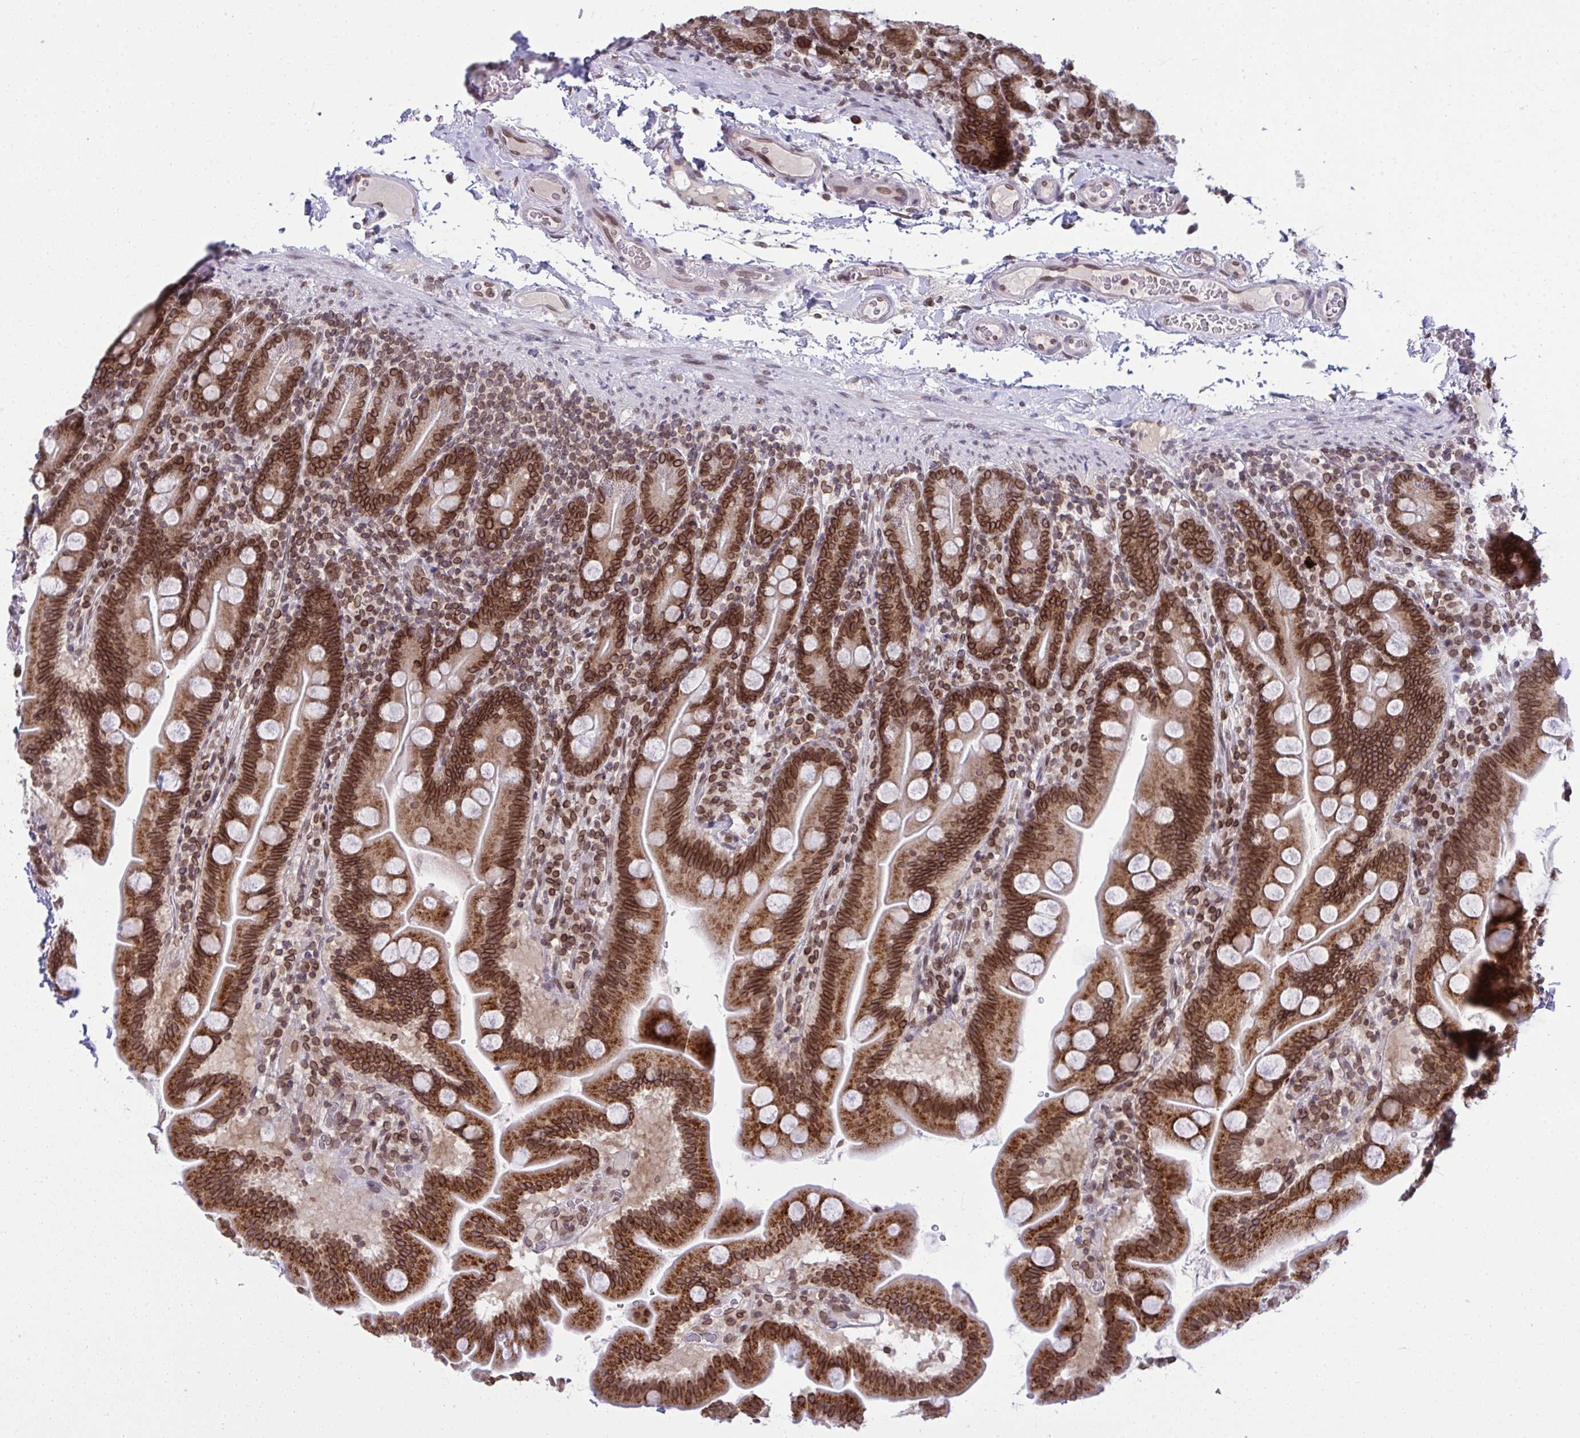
{"staining": {"intensity": "moderate", "quantity": ">75%", "location": "cytoplasmic/membranous,nuclear"}, "tissue": "small intestine", "cell_type": "Glandular cells", "image_type": "normal", "snomed": [{"axis": "morphology", "description": "Normal tissue, NOS"}, {"axis": "topography", "description": "Small intestine"}], "caption": "Immunohistochemistry micrograph of benign human small intestine stained for a protein (brown), which exhibits medium levels of moderate cytoplasmic/membranous,nuclear expression in approximately >75% of glandular cells.", "gene": "RANBP2", "patient": {"sex": "female", "age": 68}}